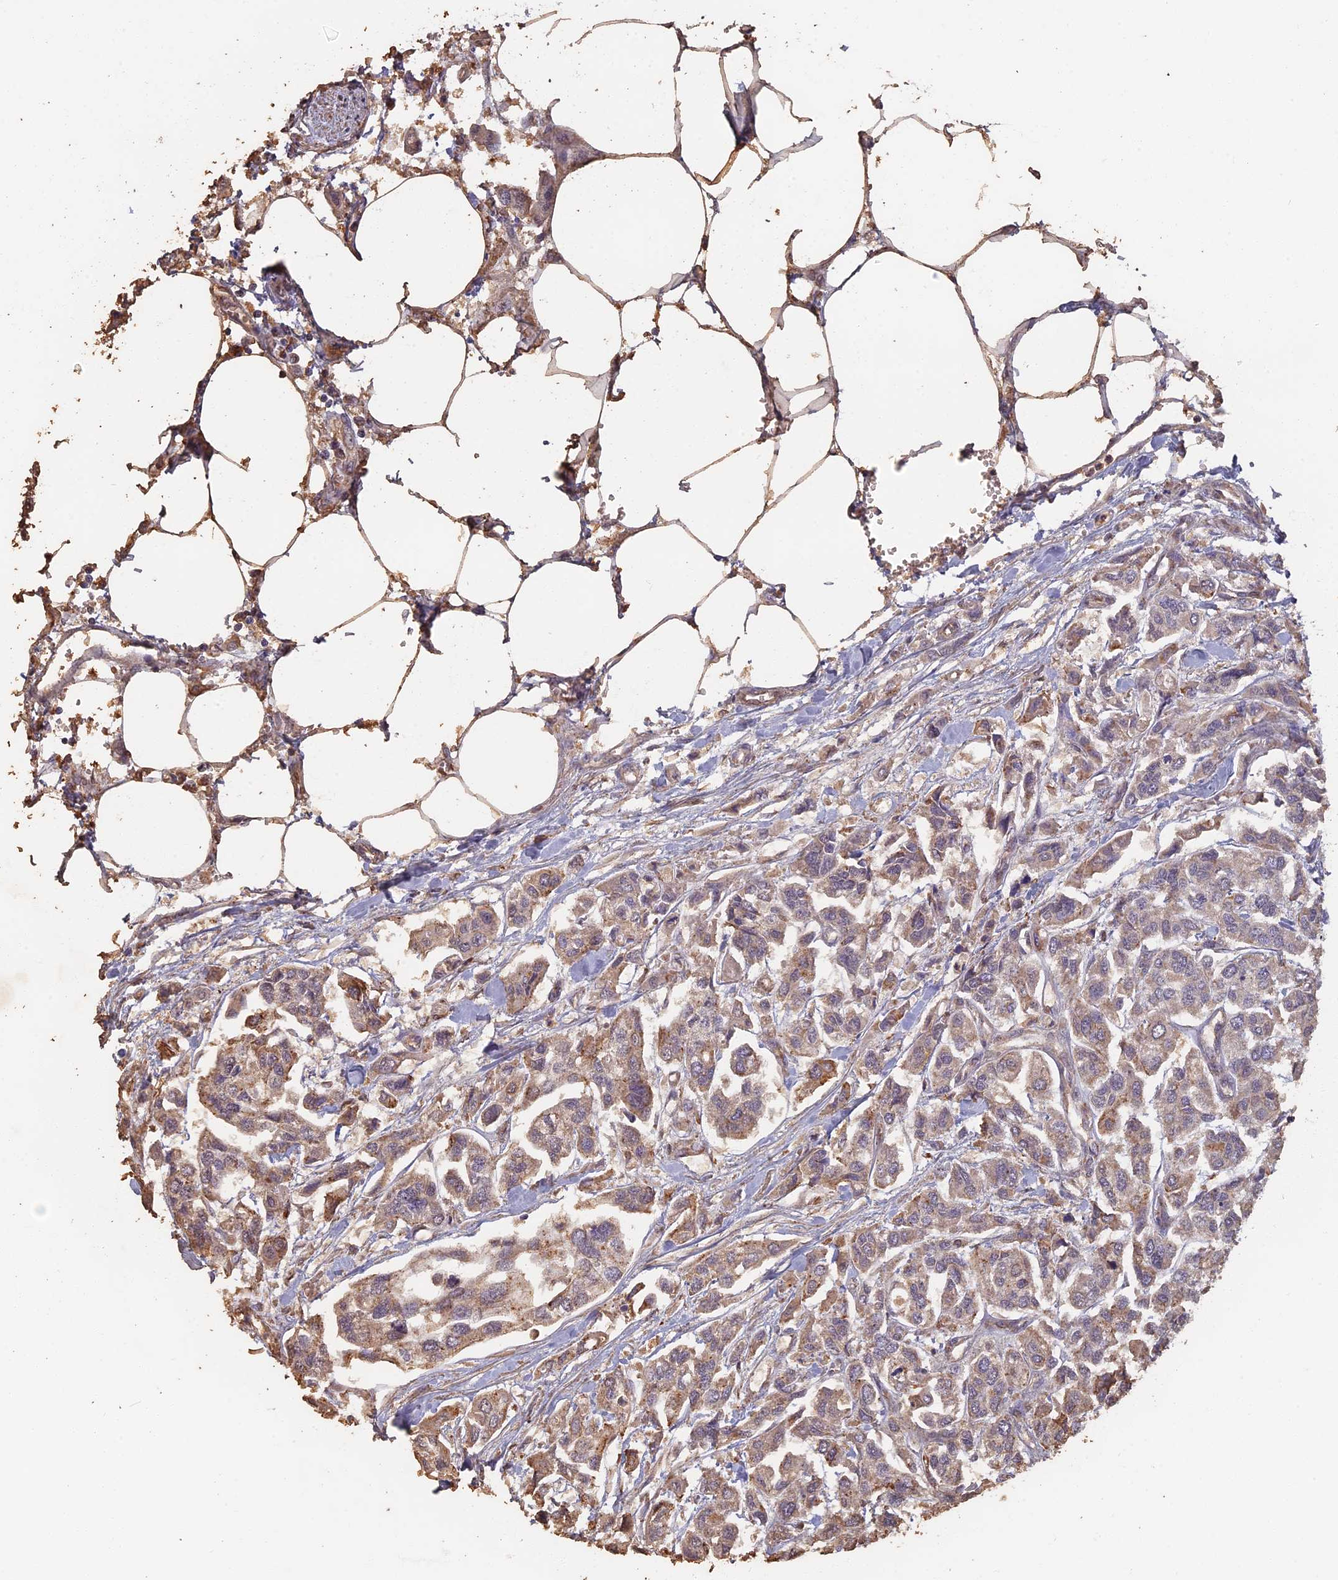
{"staining": {"intensity": "moderate", "quantity": "25%-75%", "location": "cytoplasmic/membranous"}, "tissue": "urothelial cancer", "cell_type": "Tumor cells", "image_type": "cancer", "snomed": [{"axis": "morphology", "description": "Urothelial carcinoma, High grade"}, {"axis": "topography", "description": "Urinary bladder"}], "caption": "Protein staining exhibits moderate cytoplasmic/membranous expression in about 25%-75% of tumor cells in urothelial carcinoma (high-grade).", "gene": "DDX51", "patient": {"sex": "male", "age": 67}}